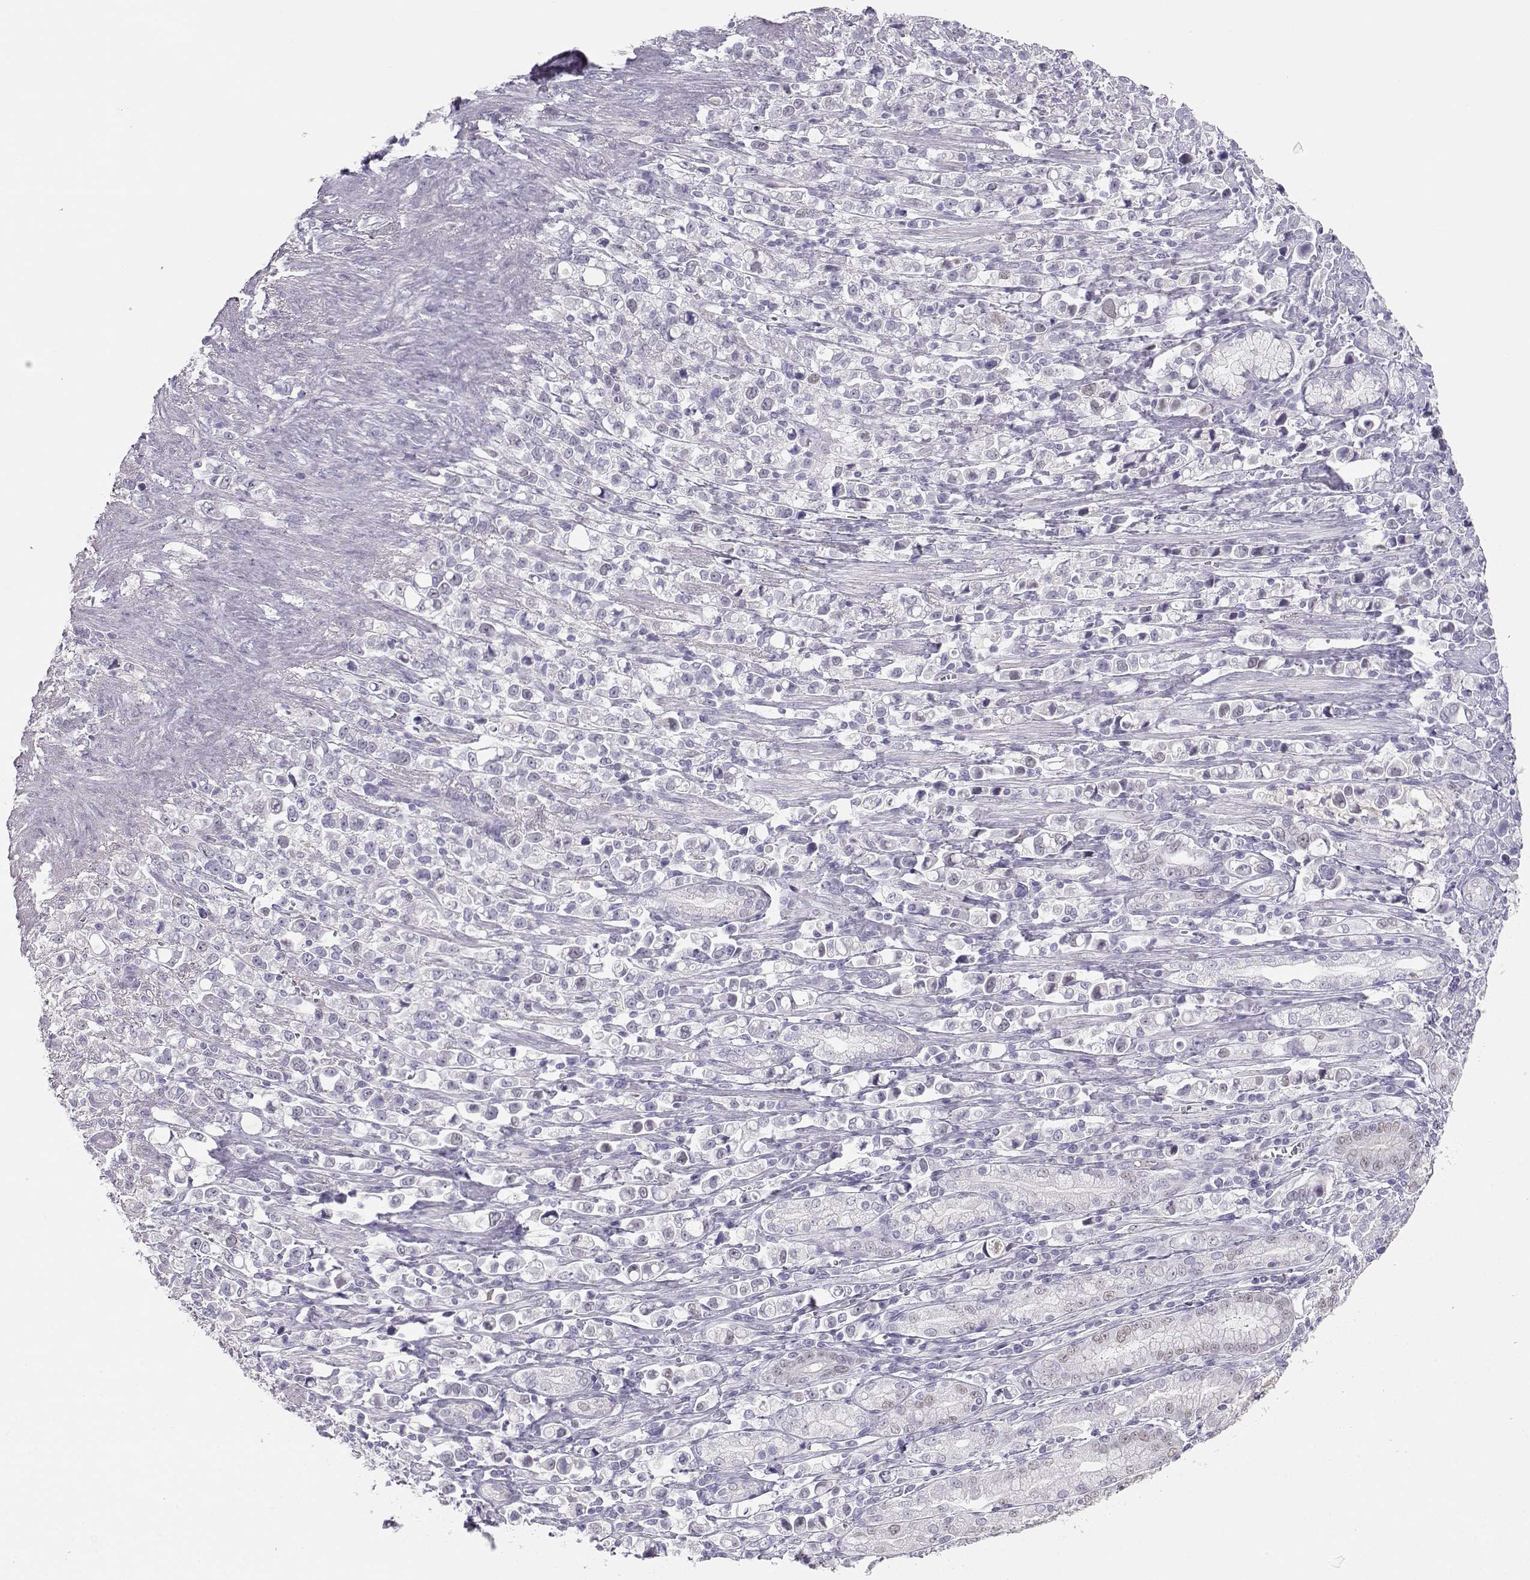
{"staining": {"intensity": "negative", "quantity": "none", "location": "none"}, "tissue": "stomach cancer", "cell_type": "Tumor cells", "image_type": "cancer", "snomed": [{"axis": "morphology", "description": "Adenocarcinoma, NOS"}, {"axis": "topography", "description": "Stomach"}], "caption": "A high-resolution micrograph shows immunohistochemistry staining of stomach cancer (adenocarcinoma), which shows no significant expression in tumor cells. (Stains: DAB (3,3'-diaminobenzidine) immunohistochemistry (IHC) with hematoxylin counter stain, Microscopy: brightfield microscopy at high magnification).", "gene": "OPN5", "patient": {"sex": "male", "age": 63}}